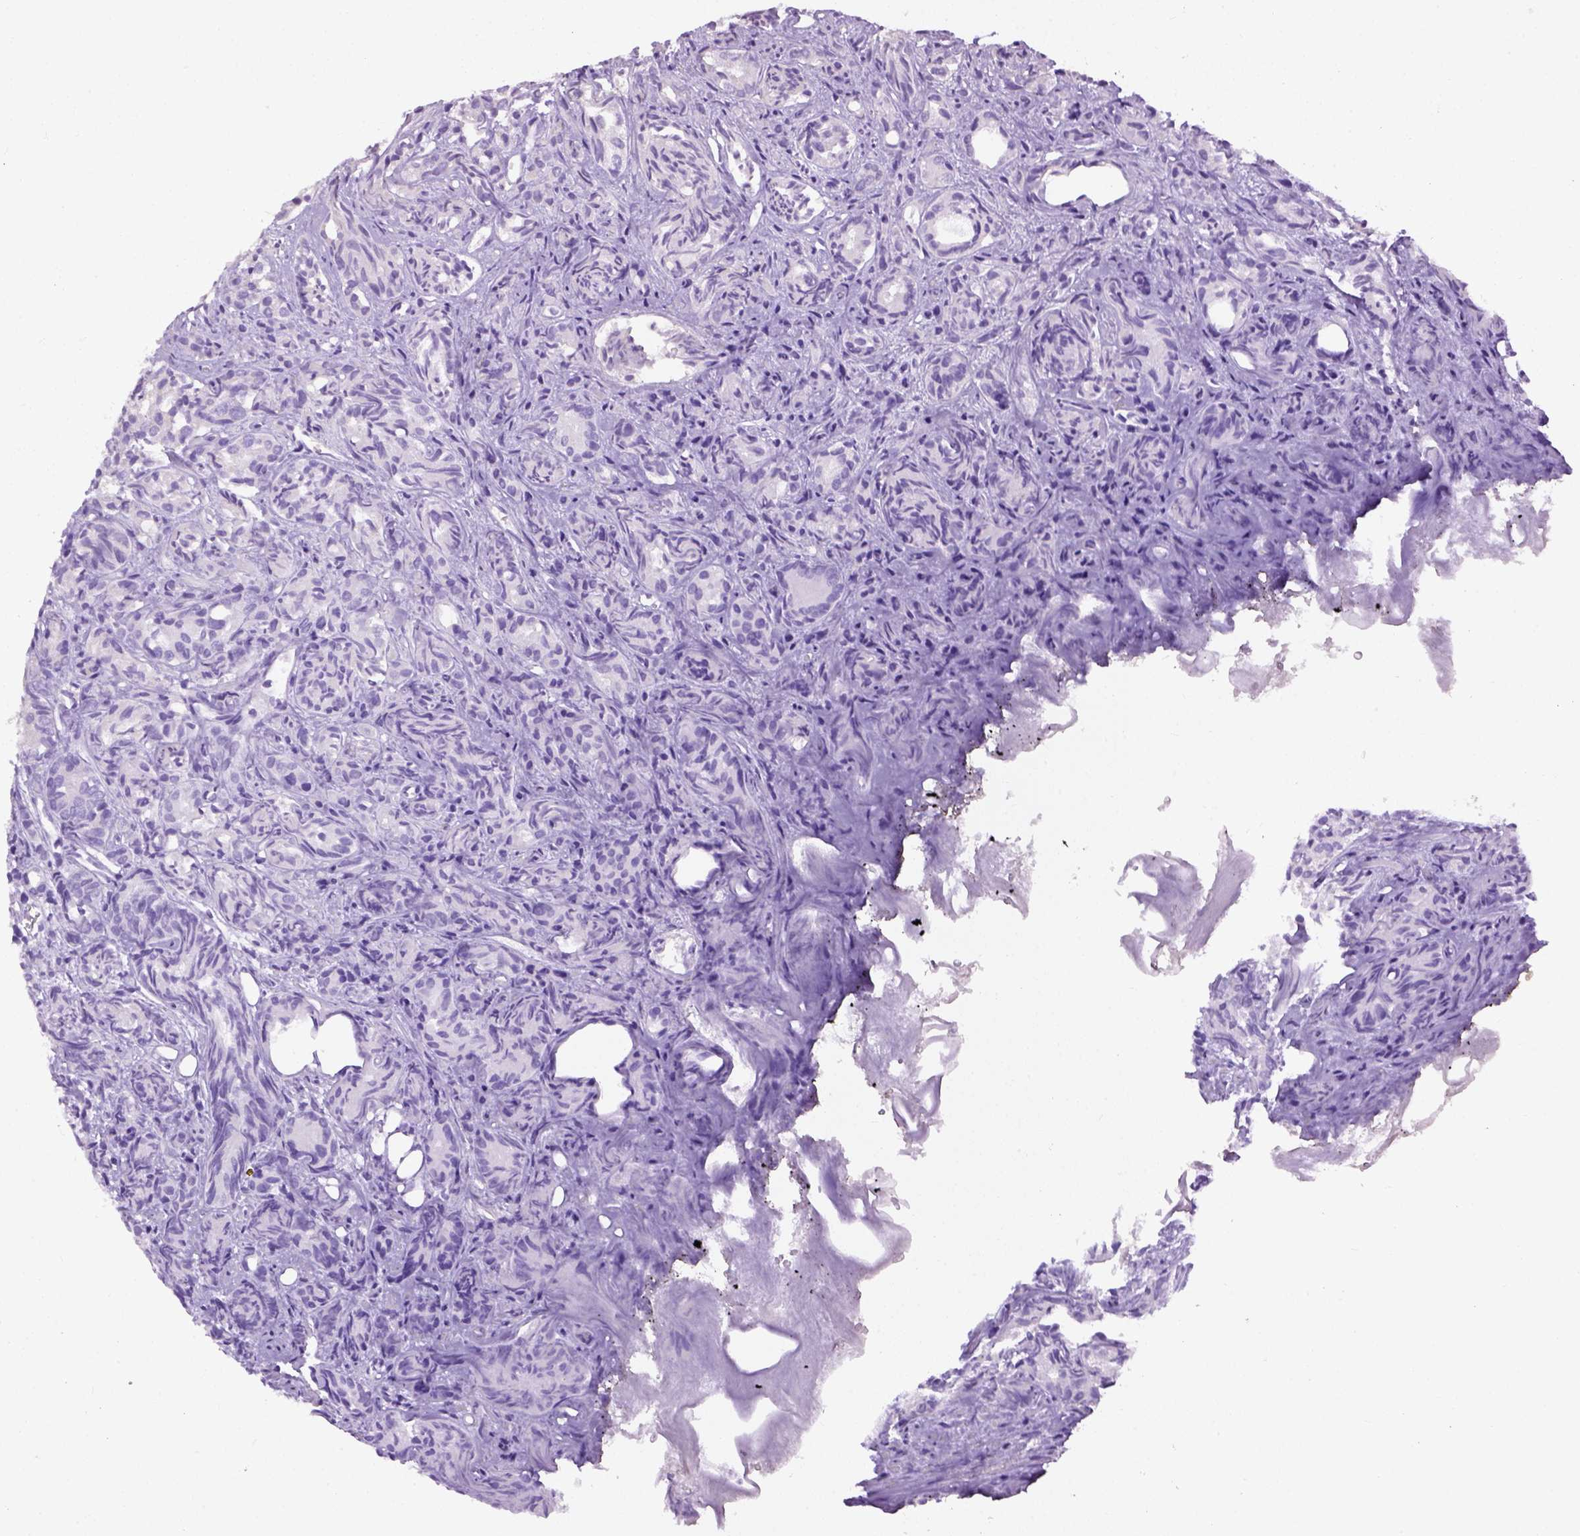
{"staining": {"intensity": "negative", "quantity": "none", "location": "none"}, "tissue": "prostate cancer", "cell_type": "Tumor cells", "image_type": "cancer", "snomed": [{"axis": "morphology", "description": "Adenocarcinoma, High grade"}, {"axis": "topography", "description": "Prostate"}], "caption": "Immunohistochemistry of prostate adenocarcinoma (high-grade) reveals no positivity in tumor cells. Nuclei are stained in blue.", "gene": "CYP24A1", "patient": {"sex": "male", "age": 84}}